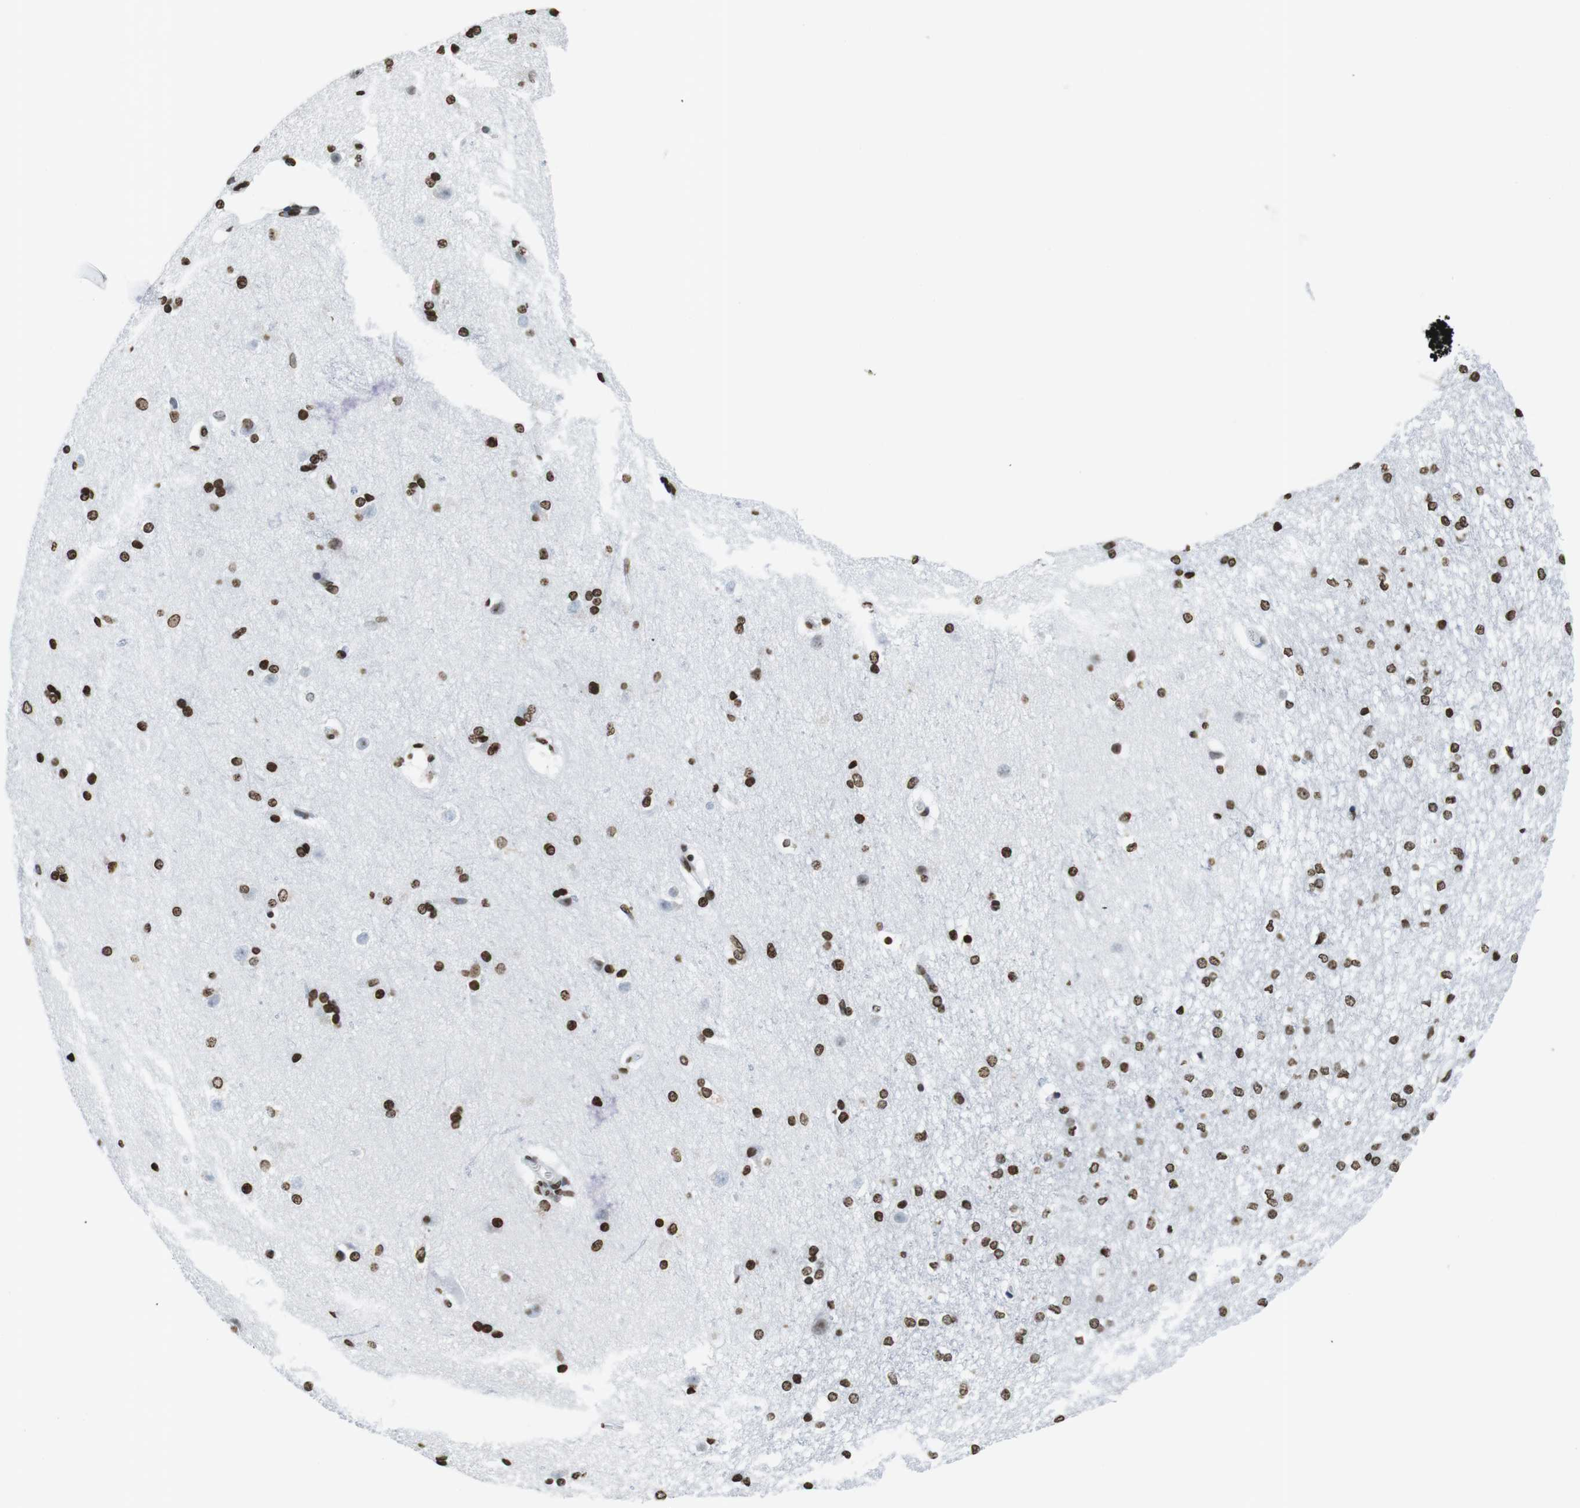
{"staining": {"intensity": "strong", "quantity": ">75%", "location": "nuclear"}, "tissue": "caudate", "cell_type": "Glial cells", "image_type": "normal", "snomed": [{"axis": "morphology", "description": "Normal tissue, NOS"}, {"axis": "topography", "description": "Lateral ventricle wall"}], "caption": "IHC photomicrograph of benign caudate: caudate stained using IHC shows high levels of strong protein expression localized specifically in the nuclear of glial cells, appearing as a nuclear brown color.", "gene": "BSX", "patient": {"sex": "female", "age": 19}}